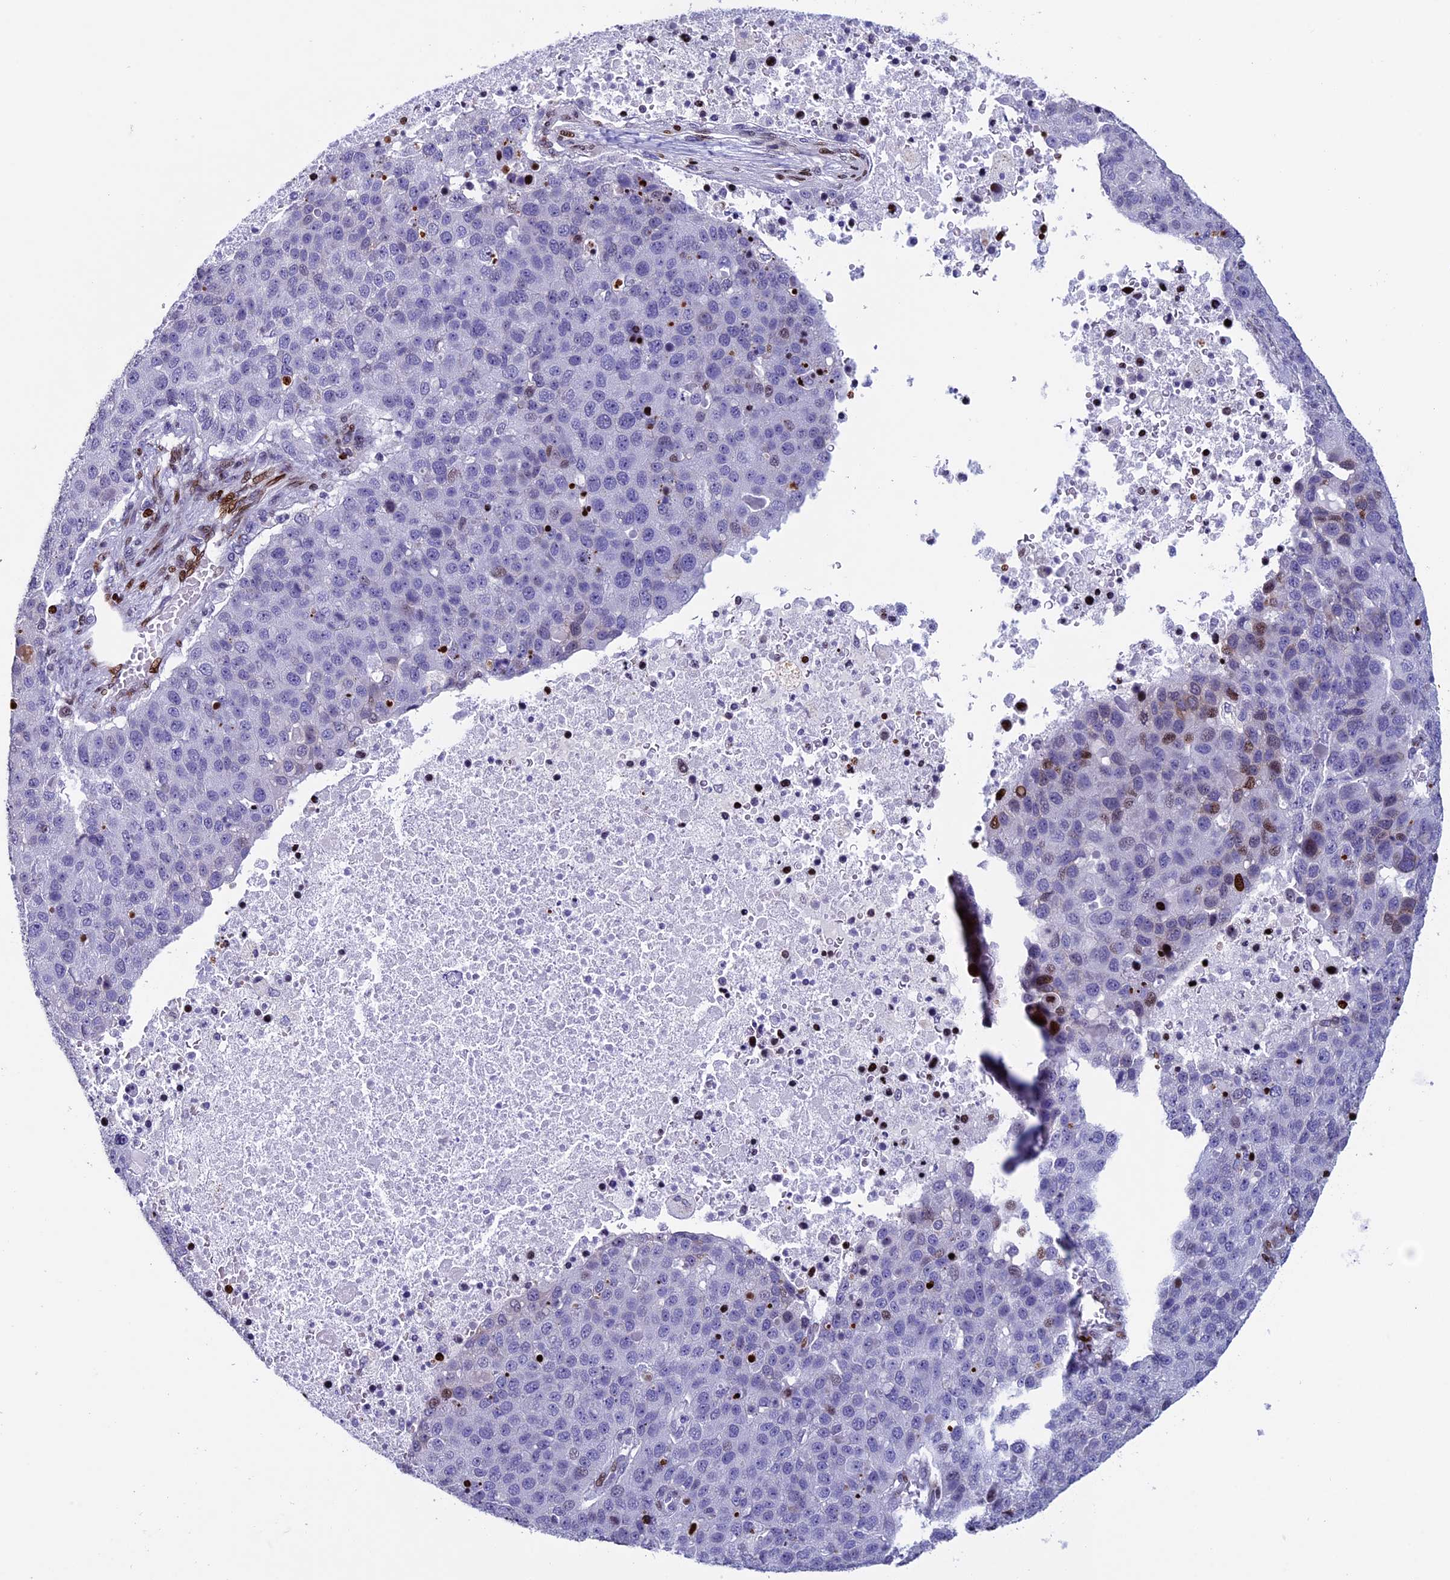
{"staining": {"intensity": "moderate", "quantity": "<25%", "location": "nuclear"}, "tissue": "pancreatic cancer", "cell_type": "Tumor cells", "image_type": "cancer", "snomed": [{"axis": "morphology", "description": "Adenocarcinoma, NOS"}, {"axis": "topography", "description": "Pancreas"}], "caption": "Pancreatic cancer (adenocarcinoma) was stained to show a protein in brown. There is low levels of moderate nuclear expression in approximately <25% of tumor cells.", "gene": "BTBD3", "patient": {"sex": "female", "age": 61}}